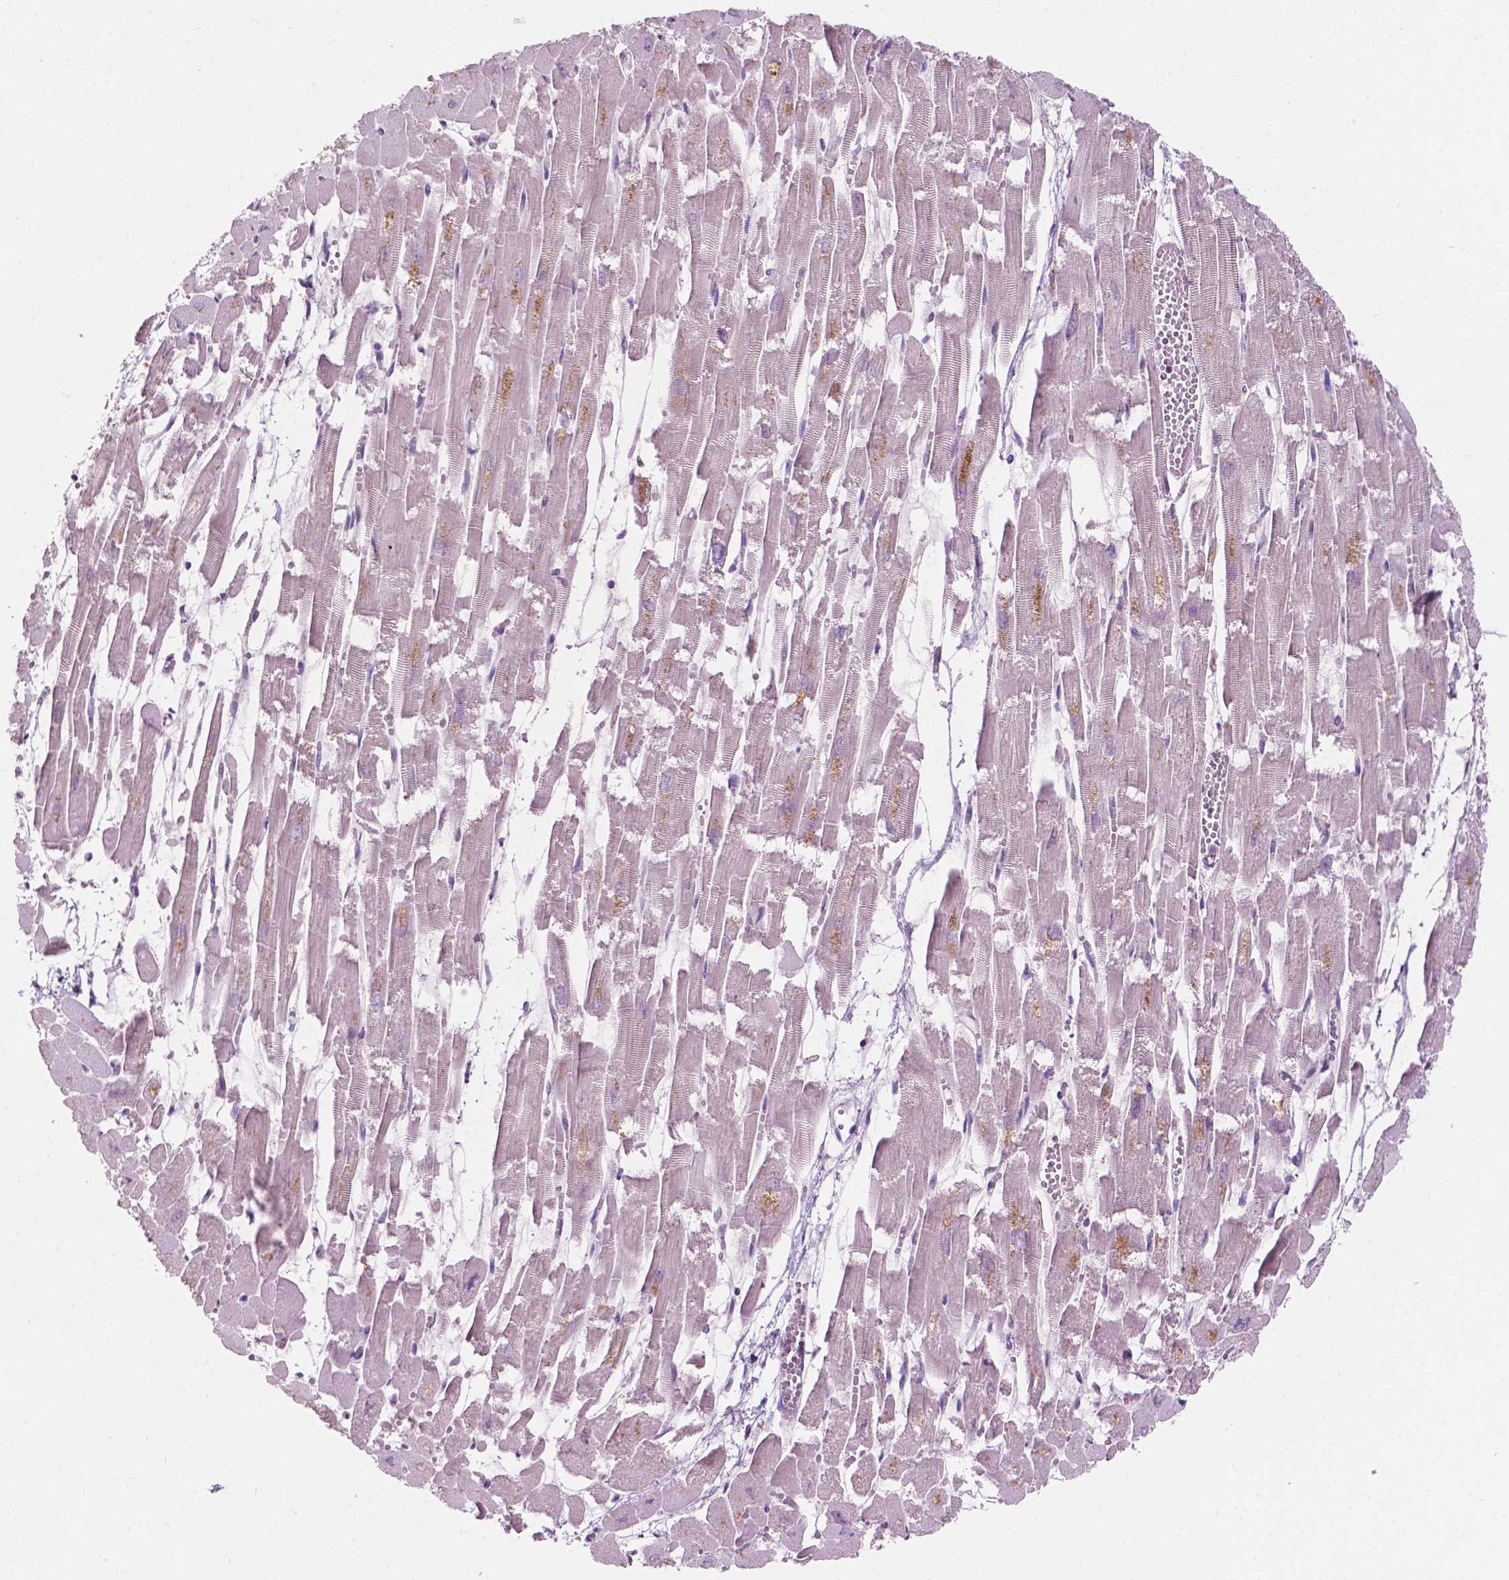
{"staining": {"intensity": "weak", "quantity": "25%-75%", "location": "cytoplasmic/membranous"}, "tissue": "heart muscle", "cell_type": "Cardiomyocytes", "image_type": "normal", "snomed": [{"axis": "morphology", "description": "Normal tissue, NOS"}, {"axis": "topography", "description": "Heart"}], "caption": "Protein expression by IHC demonstrates weak cytoplasmic/membranous staining in approximately 25%-75% of cardiomyocytes in benign heart muscle. The protein of interest is shown in brown color, while the nuclei are stained blue.", "gene": "TM6SF2", "patient": {"sex": "female", "age": 52}}